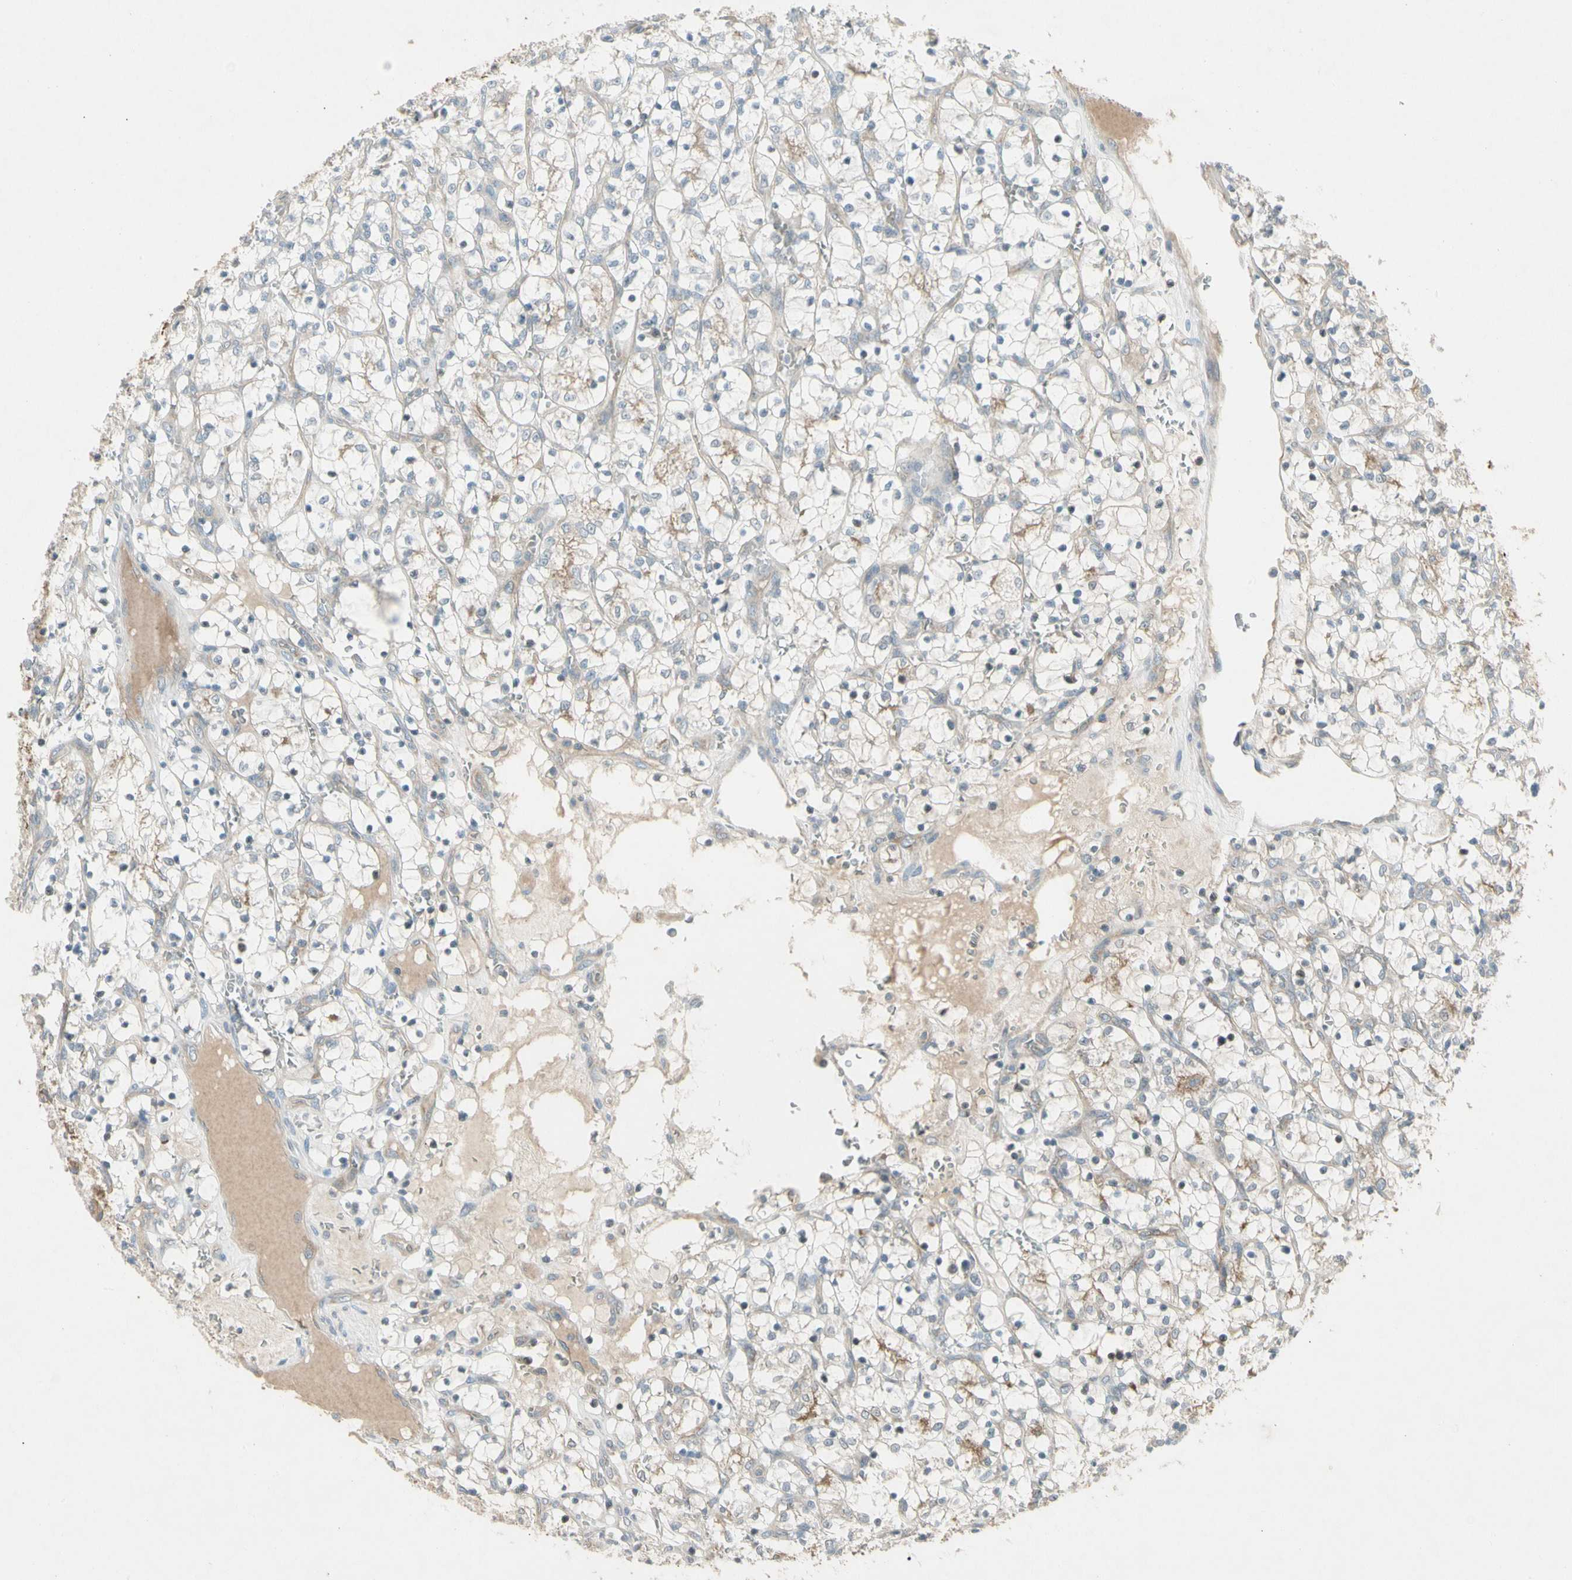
{"staining": {"intensity": "weak", "quantity": "<25%", "location": "cytoplasmic/membranous"}, "tissue": "renal cancer", "cell_type": "Tumor cells", "image_type": "cancer", "snomed": [{"axis": "morphology", "description": "Adenocarcinoma, NOS"}, {"axis": "topography", "description": "Kidney"}], "caption": "A histopathology image of adenocarcinoma (renal) stained for a protein exhibits no brown staining in tumor cells.", "gene": "PANK2", "patient": {"sex": "female", "age": 69}}